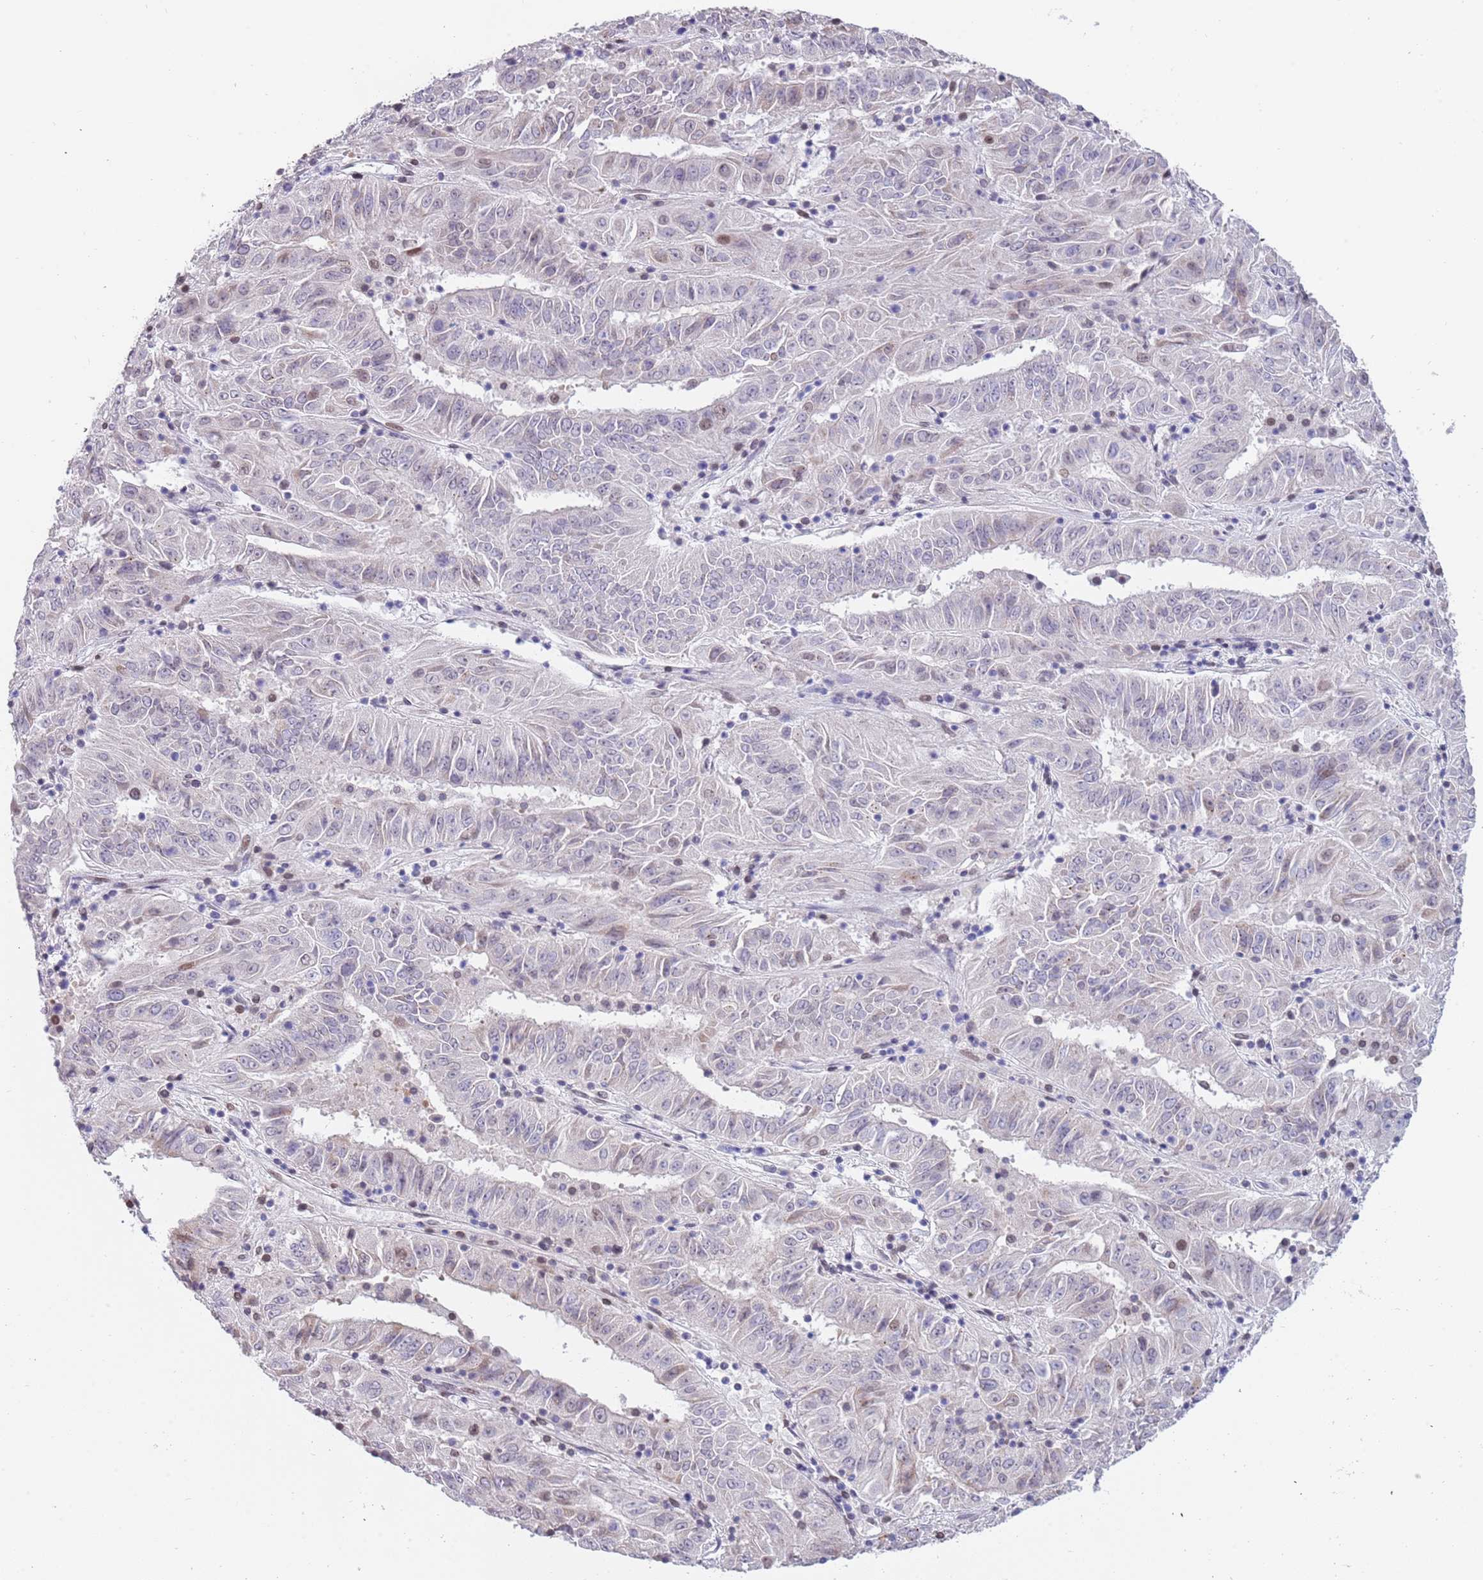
{"staining": {"intensity": "weak", "quantity": "<25%", "location": "nuclear"}, "tissue": "pancreatic cancer", "cell_type": "Tumor cells", "image_type": "cancer", "snomed": [{"axis": "morphology", "description": "Adenocarcinoma, NOS"}, {"axis": "topography", "description": "Pancreas"}], "caption": "Immunohistochemistry photomicrograph of neoplastic tissue: human adenocarcinoma (pancreatic) stained with DAB (3,3'-diaminobenzidine) exhibits no significant protein positivity in tumor cells. The staining is performed using DAB (3,3'-diaminobenzidine) brown chromogen with nuclei counter-stained in using hematoxylin.", "gene": "KLHDC2", "patient": {"sex": "male", "age": 63}}